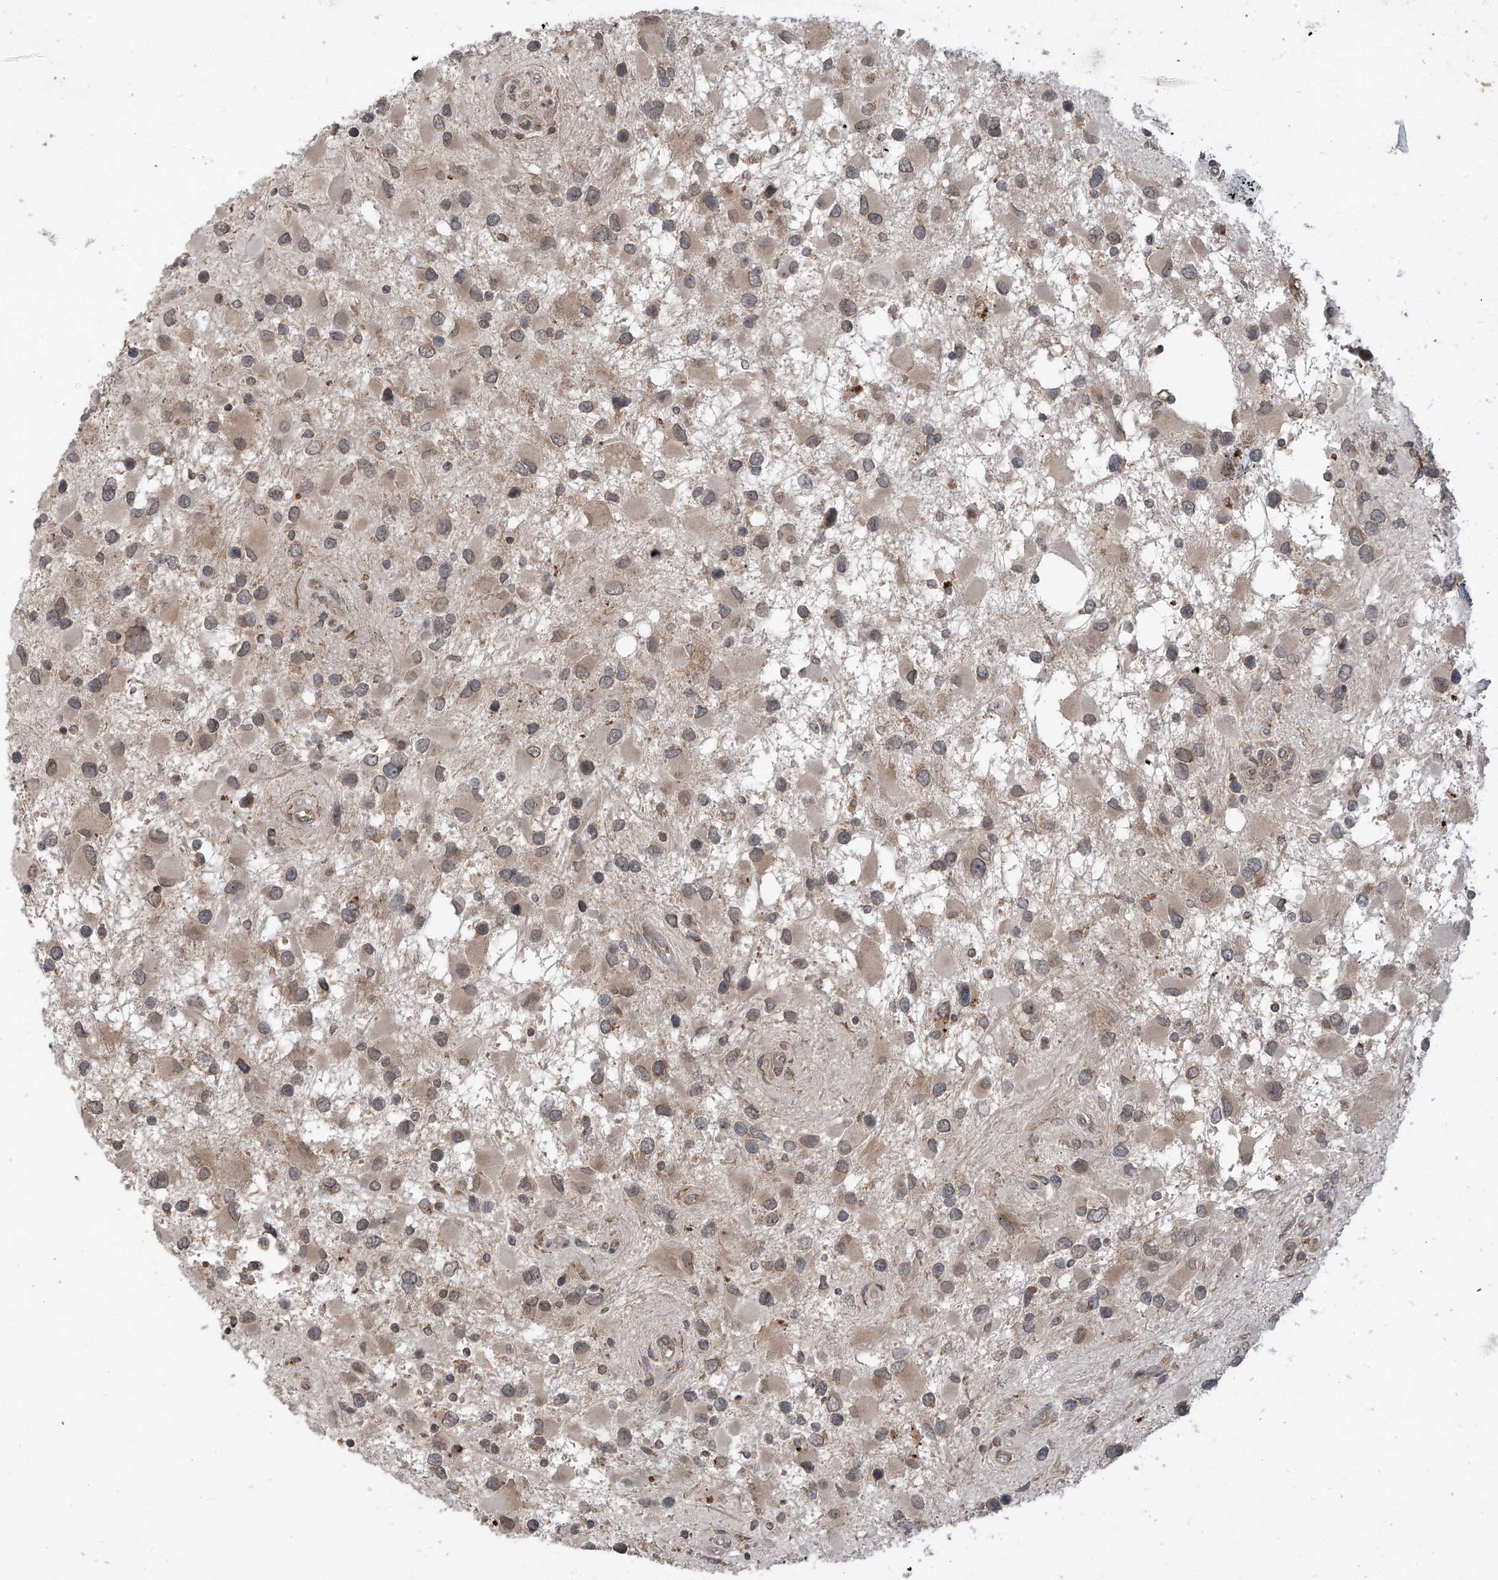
{"staining": {"intensity": "weak", "quantity": "25%-75%", "location": "cytoplasmic/membranous"}, "tissue": "glioma", "cell_type": "Tumor cells", "image_type": "cancer", "snomed": [{"axis": "morphology", "description": "Glioma, malignant, High grade"}, {"axis": "topography", "description": "Brain"}], "caption": "This micrograph demonstrates immunohistochemistry (IHC) staining of glioma, with low weak cytoplasmic/membranous staining in about 25%-75% of tumor cells.", "gene": "RPL34", "patient": {"sex": "male", "age": 53}}